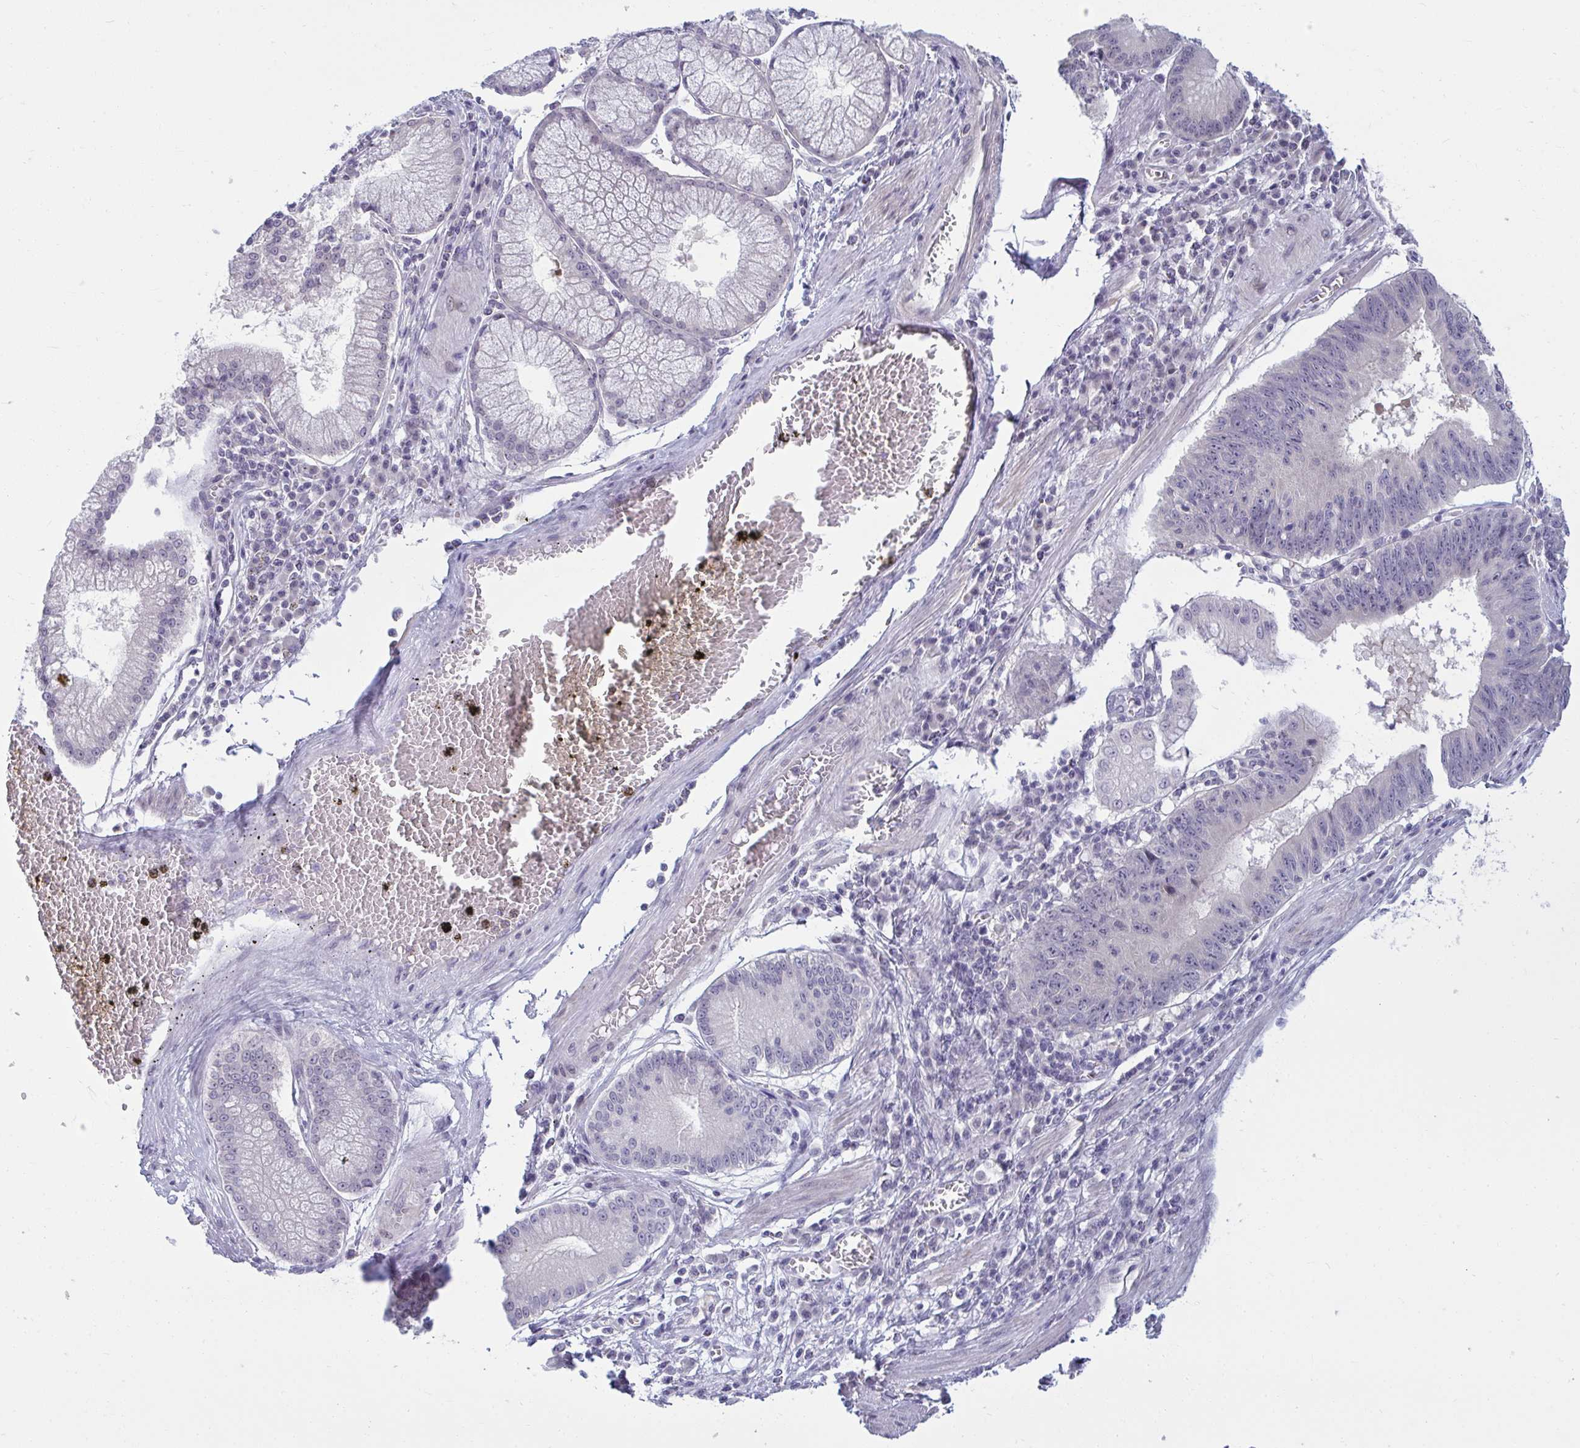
{"staining": {"intensity": "negative", "quantity": "none", "location": "none"}, "tissue": "stomach cancer", "cell_type": "Tumor cells", "image_type": "cancer", "snomed": [{"axis": "morphology", "description": "Adenocarcinoma, NOS"}, {"axis": "topography", "description": "Stomach"}], "caption": "Immunohistochemistry image of human stomach adenocarcinoma stained for a protein (brown), which reveals no positivity in tumor cells.", "gene": "RNASEH1", "patient": {"sex": "male", "age": 59}}